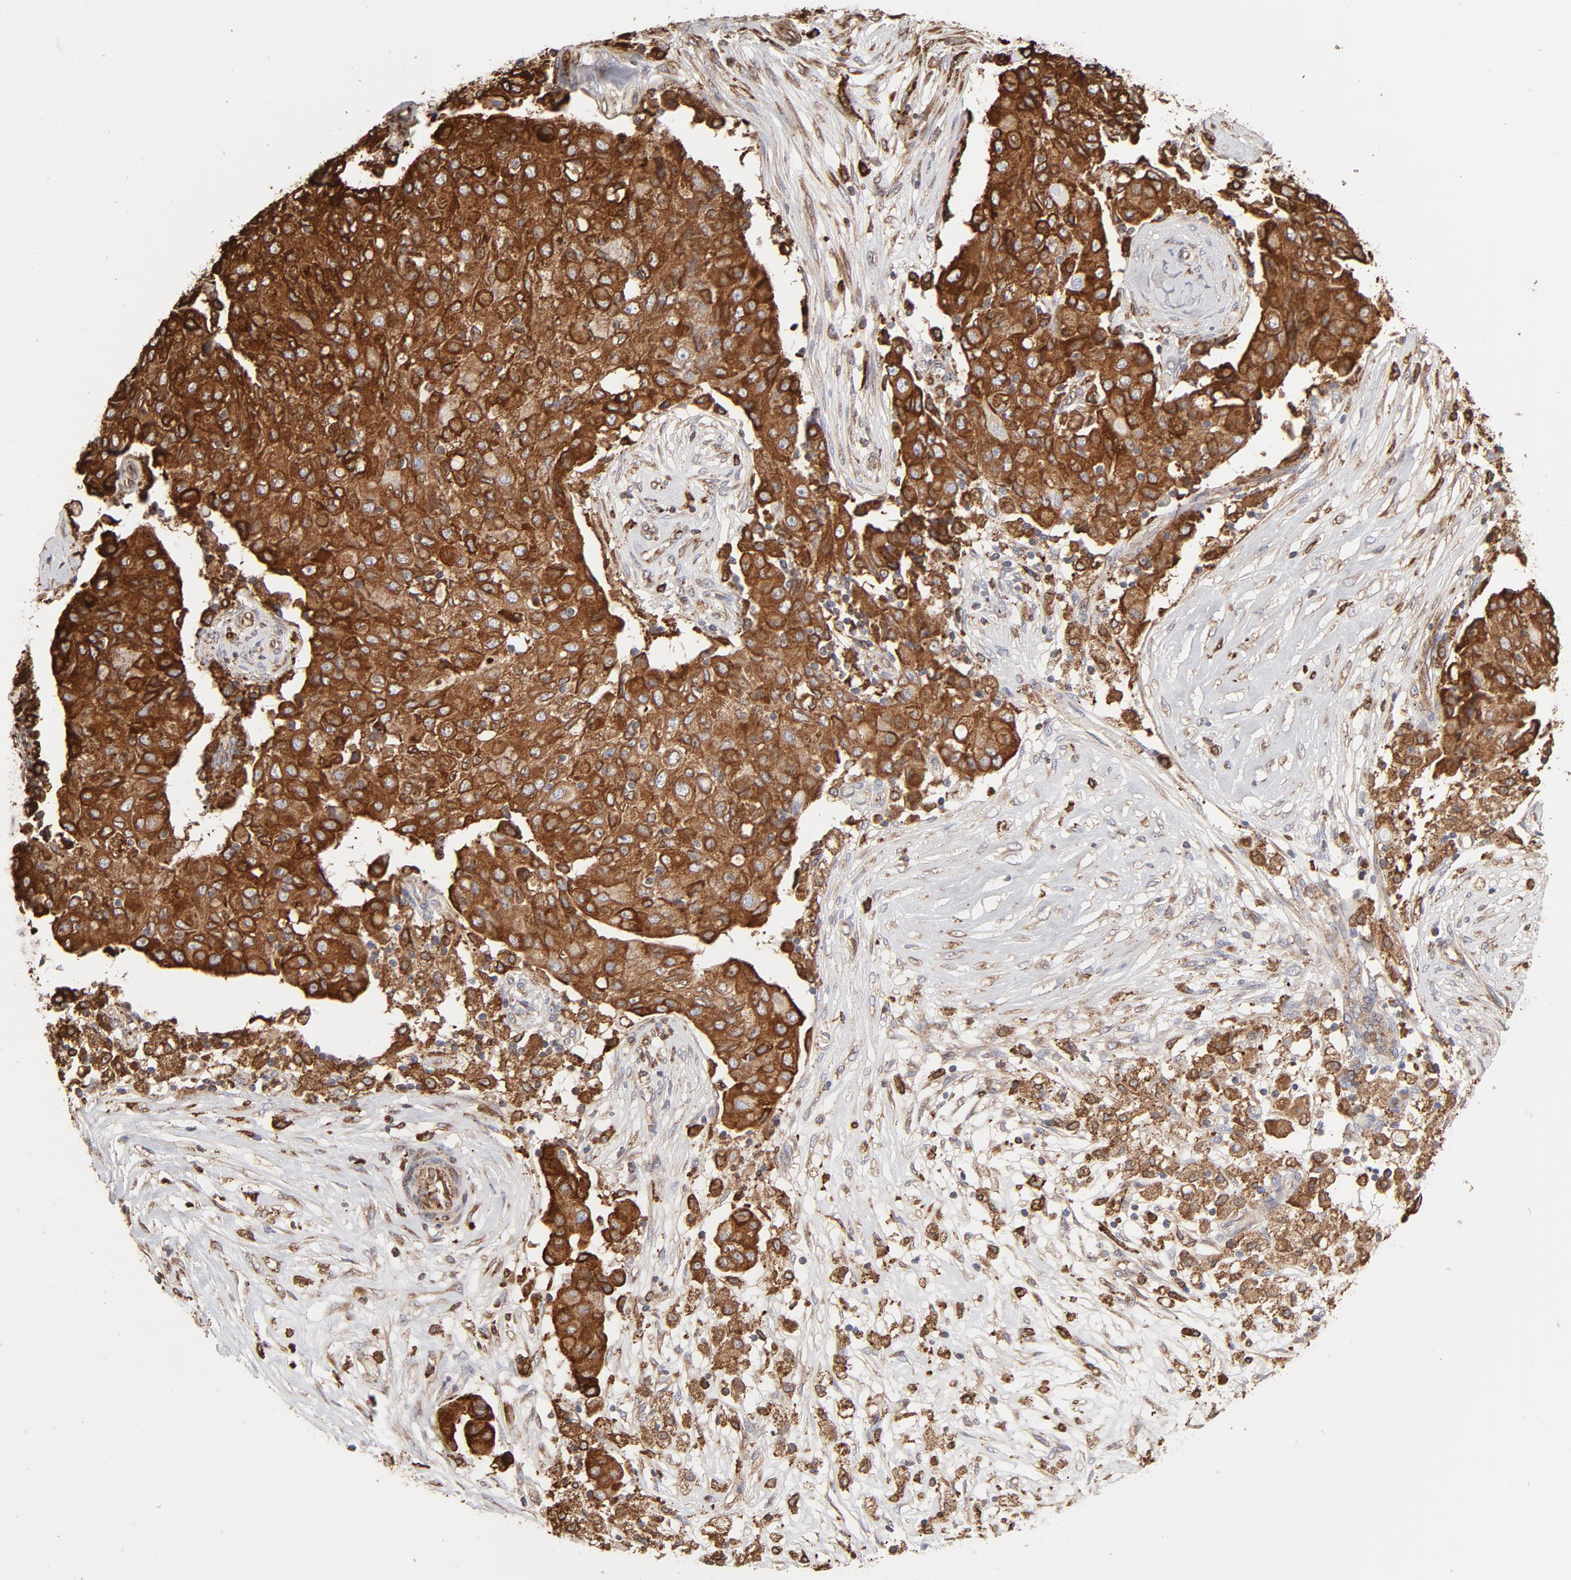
{"staining": {"intensity": "strong", "quantity": ">75%", "location": "cytoplasmic/membranous"}, "tissue": "ovarian cancer", "cell_type": "Tumor cells", "image_type": "cancer", "snomed": [{"axis": "morphology", "description": "Carcinoma, endometroid"}, {"axis": "topography", "description": "Ovary"}], "caption": "A micrograph of endometroid carcinoma (ovarian) stained for a protein shows strong cytoplasmic/membranous brown staining in tumor cells. The staining was performed using DAB, with brown indicating positive protein expression. Nuclei are stained blue with hematoxylin.", "gene": "CANX", "patient": {"sex": "female", "age": 42}}